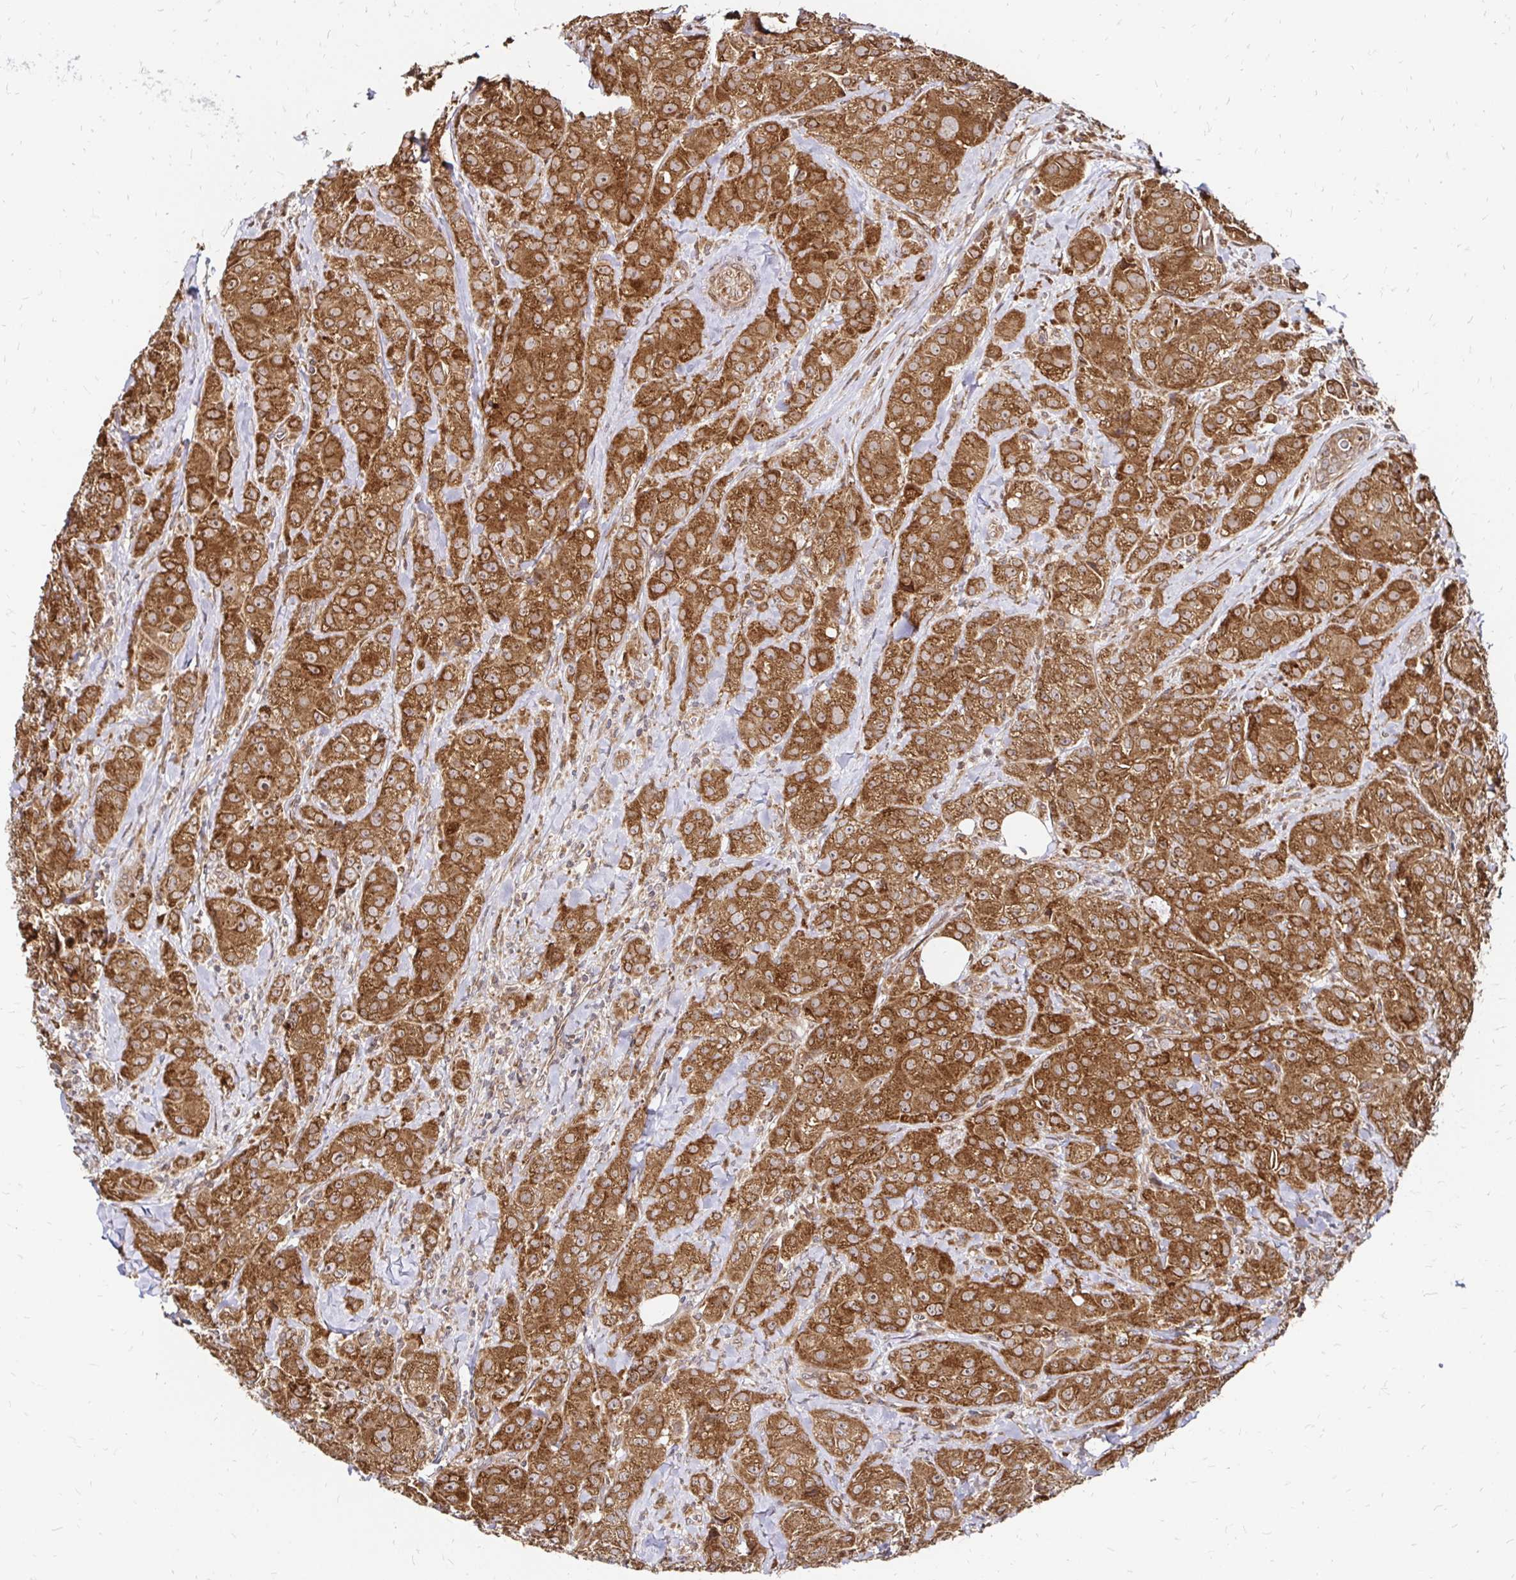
{"staining": {"intensity": "strong", "quantity": ">75%", "location": "cytoplasmic/membranous"}, "tissue": "breast cancer", "cell_type": "Tumor cells", "image_type": "cancer", "snomed": [{"axis": "morphology", "description": "Normal tissue, NOS"}, {"axis": "morphology", "description": "Duct carcinoma"}, {"axis": "topography", "description": "Breast"}], "caption": "Invasive ductal carcinoma (breast) stained with a brown dye shows strong cytoplasmic/membranous positive staining in approximately >75% of tumor cells.", "gene": "ZW10", "patient": {"sex": "female", "age": 43}}